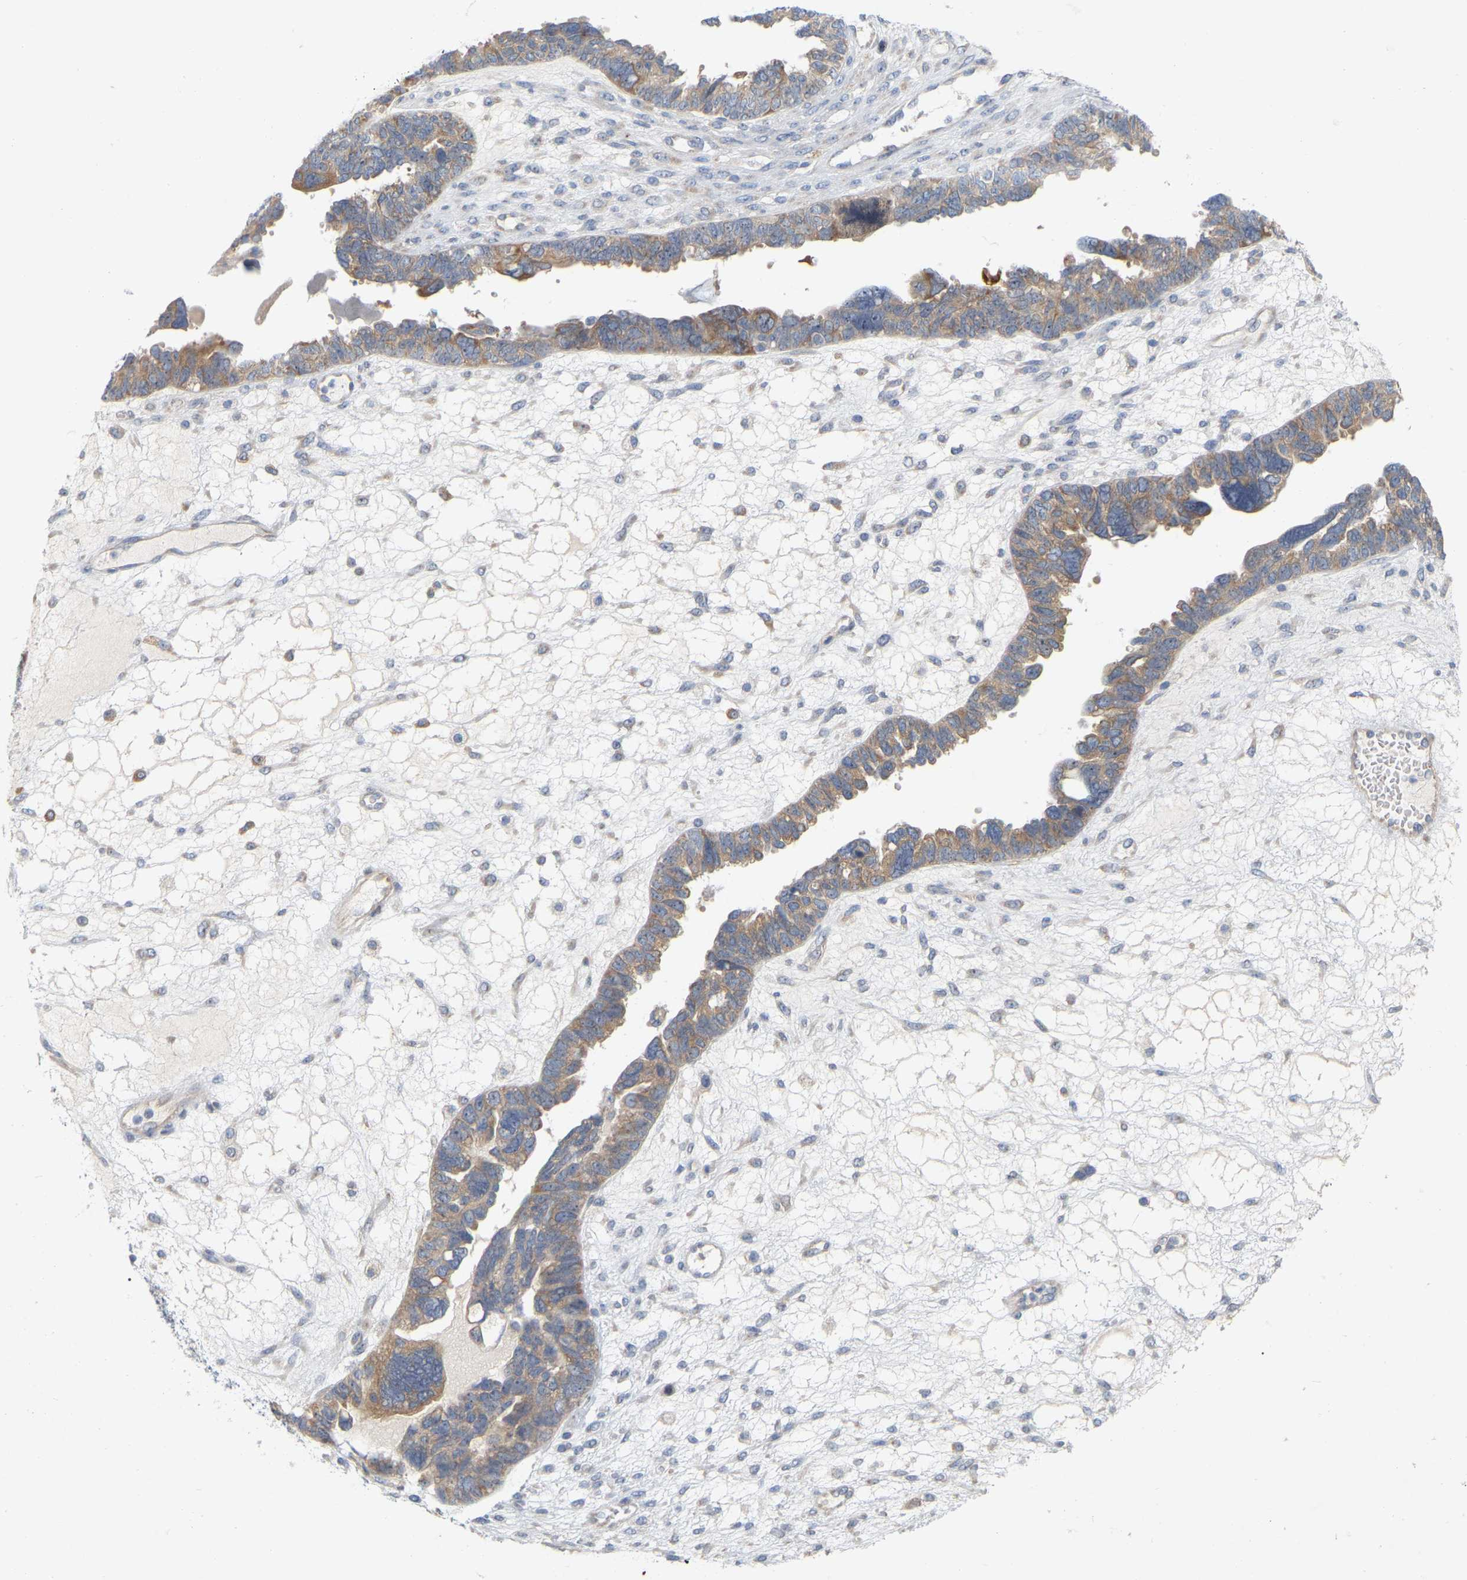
{"staining": {"intensity": "moderate", "quantity": ">75%", "location": "cytoplasmic/membranous"}, "tissue": "ovarian cancer", "cell_type": "Tumor cells", "image_type": "cancer", "snomed": [{"axis": "morphology", "description": "Cystadenocarcinoma, serous, NOS"}, {"axis": "topography", "description": "Ovary"}], "caption": "Immunohistochemical staining of human ovarian serous cystadenocarcinoma demonstrates medium levels of moderate cytoplasmic/membranous protein expression in about >75% of tumor cells.", "gene": "MINDY4", "patient": {"sex": "female", "age": 79}}